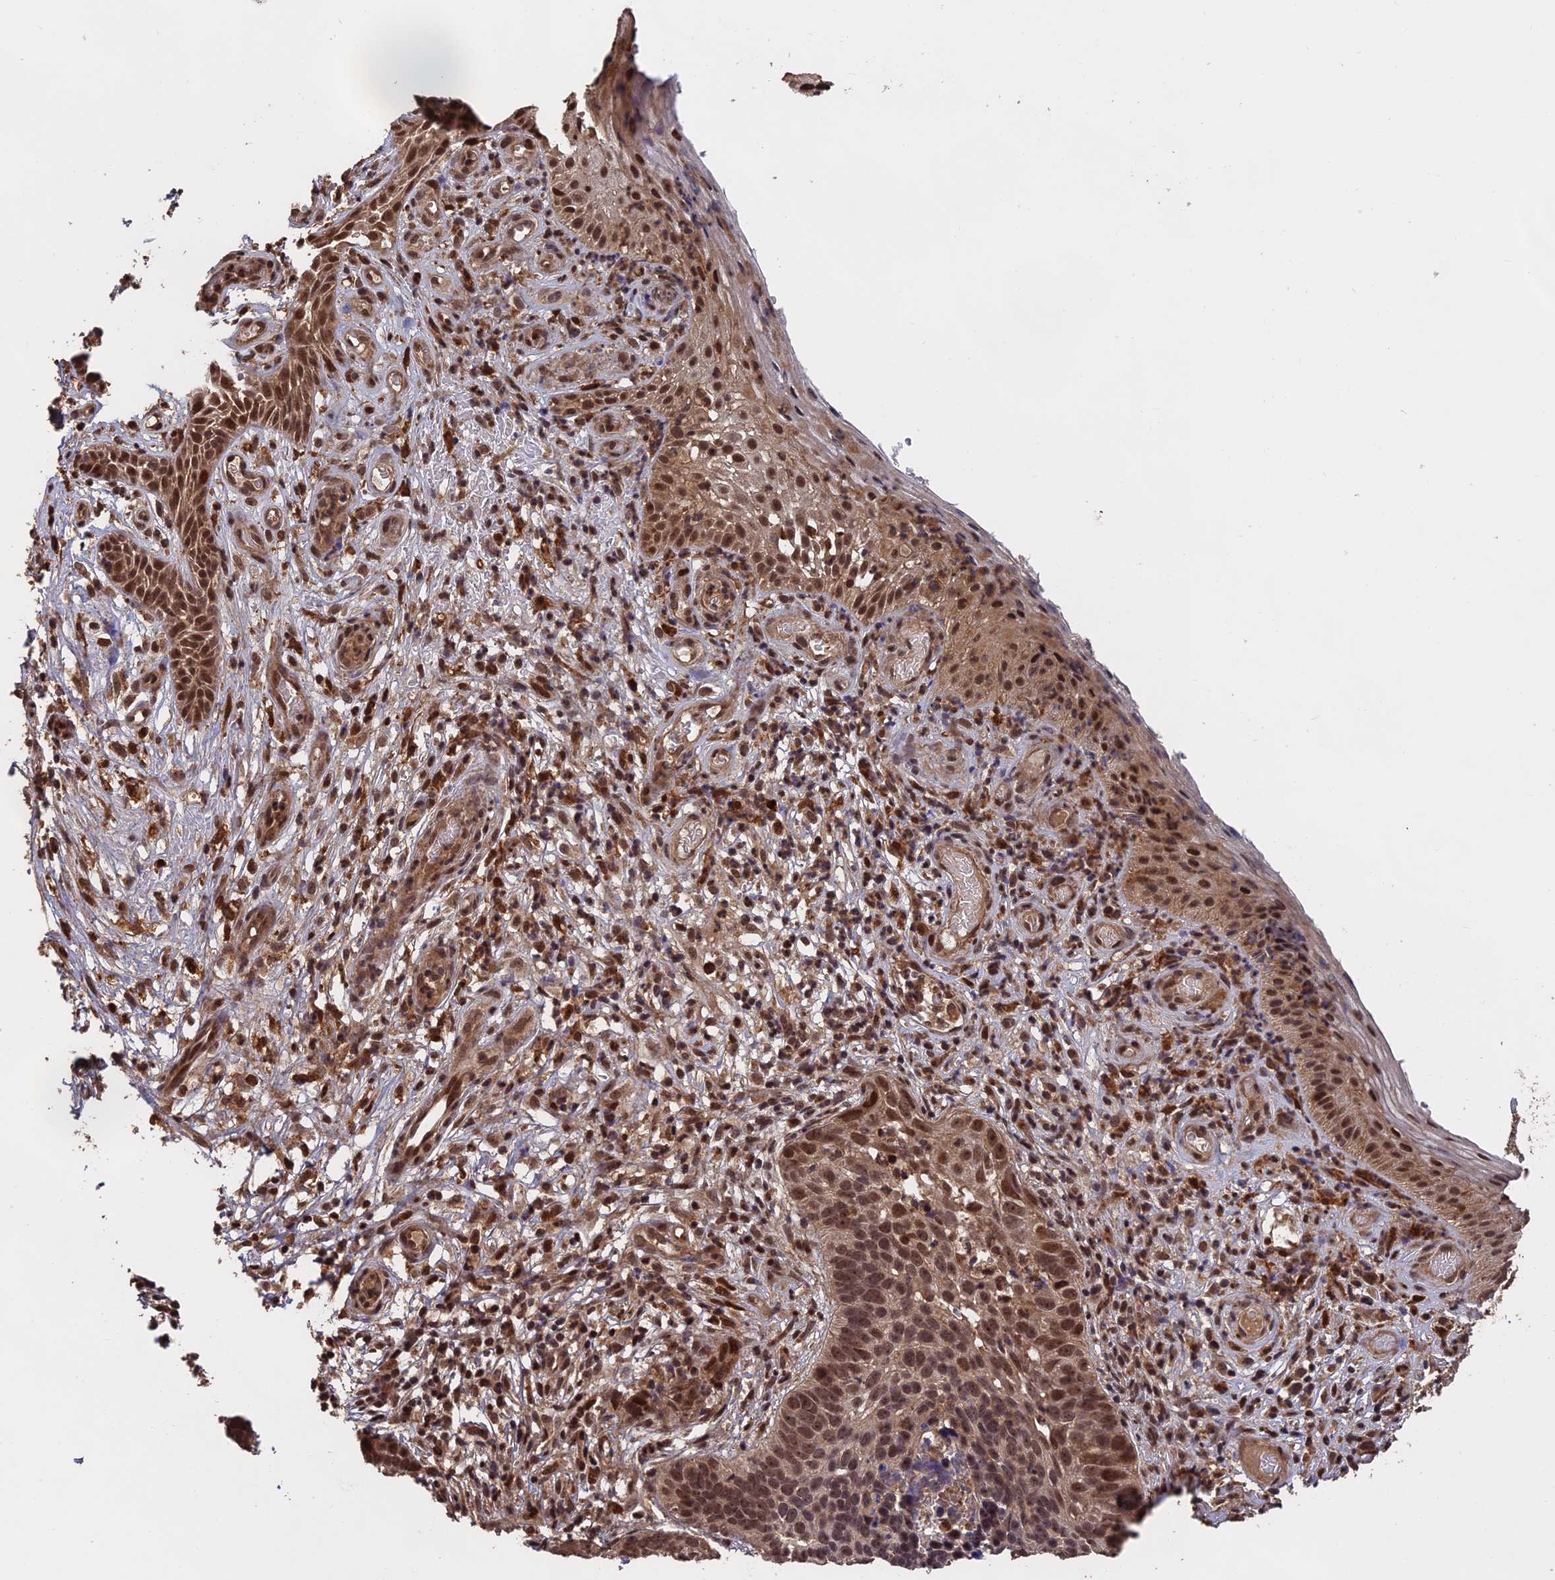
{"staining": {"intensity": "moderate", "quantity": ">75%", "location": "nuclear"}, "tissue": "skin cancer", "cell_type": "Tumor cells", "image_type": "cancer", "snomed": [{"axis": "morphology", "description": "Basal cell carcinoma"}, {"axis": "topography", "description": "Skin"}], "caption": "Human skin cancer stained with a brown dye shows moderate nuclear positive positivity in about >75% of tumor cells.", "gene": "OSBPL1A", "patient": {"sex": "male", "age": 89}}